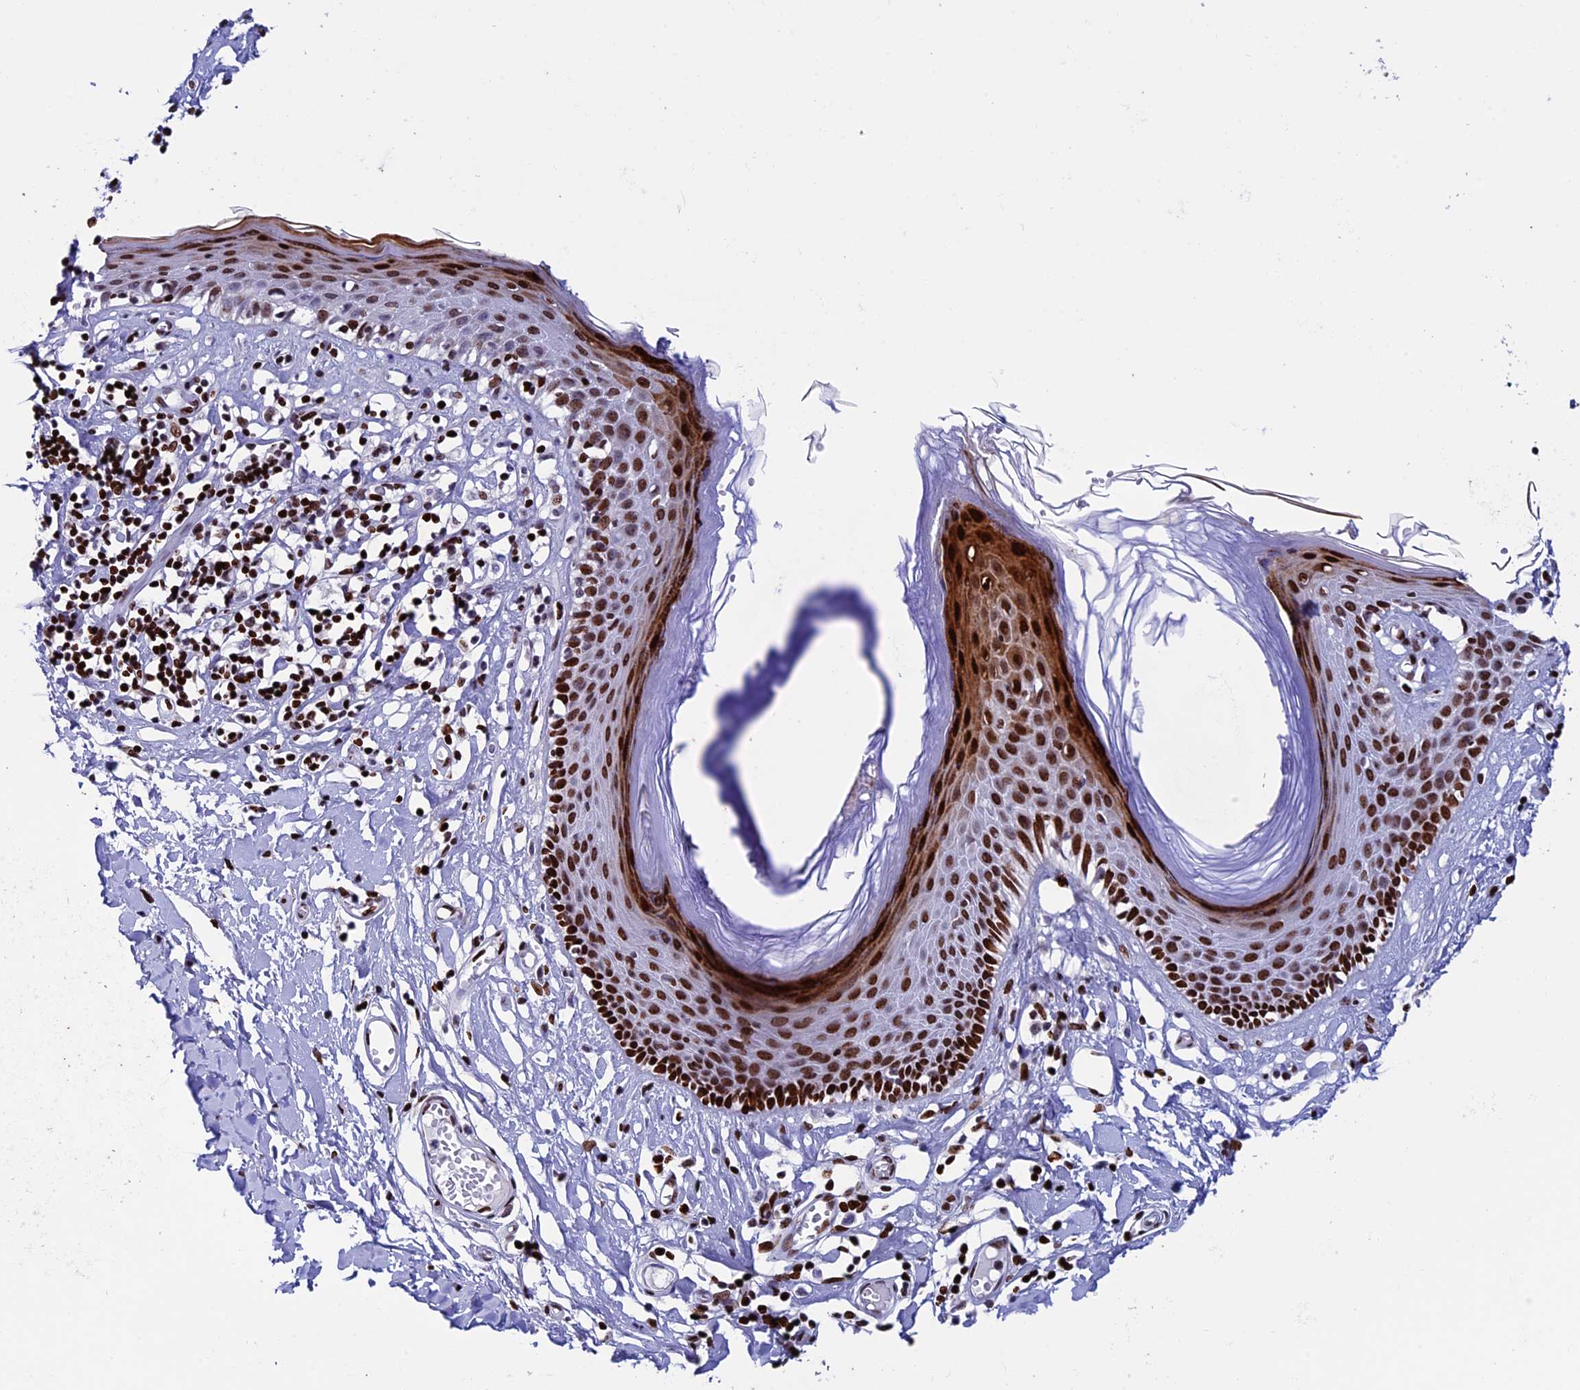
{"staining": {"intensity": "strong", "quantity": "25%-75%", "location": "cytoplasmic/membranous,nuclear"}, "tissue": "skin", "cell_type": "Epidermal cells", "image_type": "normal", "snomed": [{"axis": "morphology", "description": "Normal tissue, NOS"}, {"axis": "topography", "description": "Adipose tissue"}, {"axis": "topography", "description": "Vascular tissue"}, {"axis": "topography", "description": "Vulva"}, {"axis": "topography", "description": "Peripheral nerve tissue"}], "caption": "A high-resolution photomicrograph shows immunohistochemistry staining of normal skin, which displays strong cytoplasmic/membranous,nuclear expression in approximately 25%-75% of epidermal cells.", "gene": "BTBD3", "patient": {"sex": "female", "age": 86}}